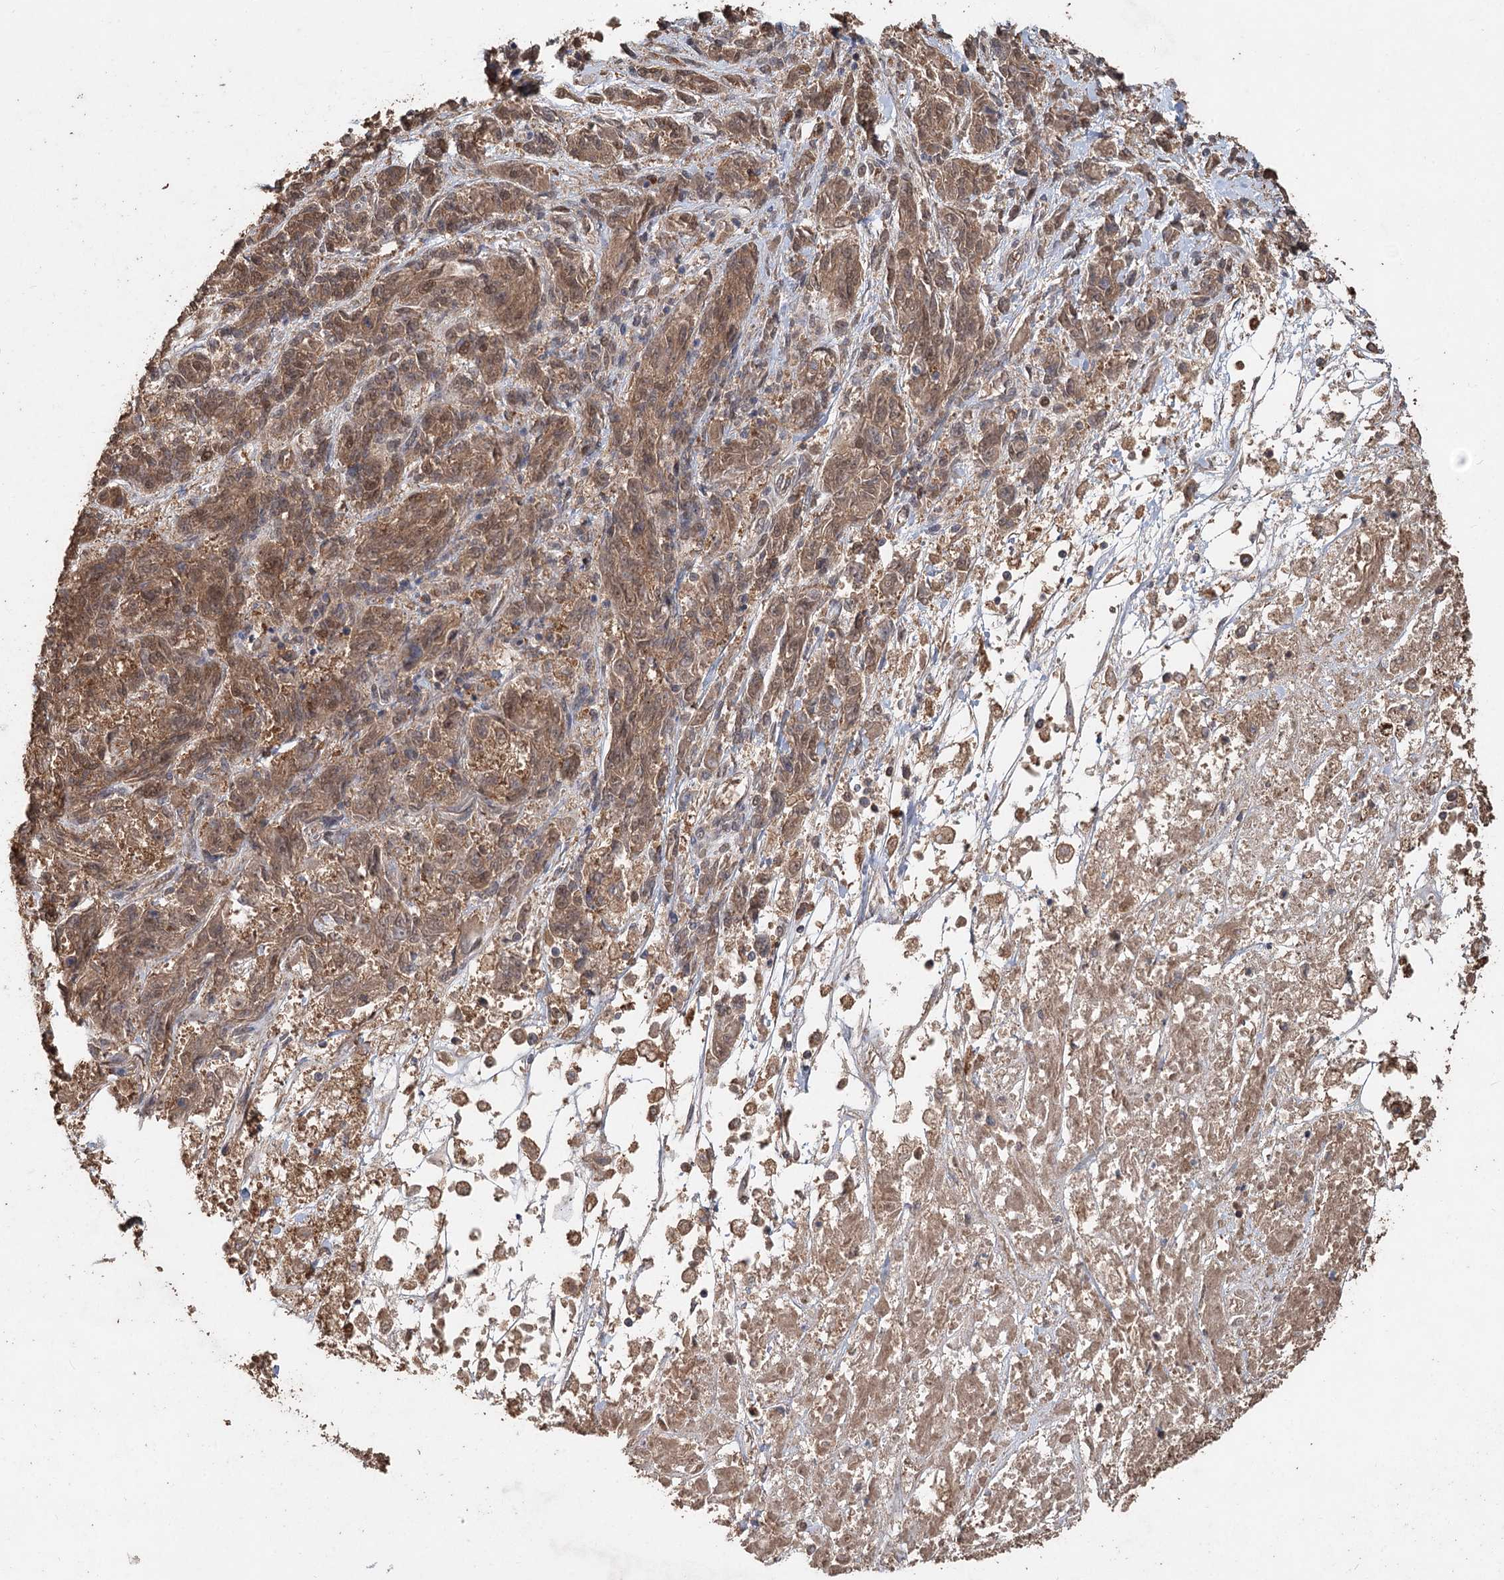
{"staining": {"intensity": "moderate", "quantity": ">75%", "location": "cytoplasmic/membranous,nuclear"}, "tissue": "melanoma", "cell_type": "Tumor cells", "image_type": "cancer", "snomed": [{"axis": "morphology", "description": "Malignant melanoma, NOS"}, {"axis": "topography", "description": "Skin"}], "caption": "High-power microscopy captured an IHC micrograph of malignant melanoma, revealing moderate cytoplasmic/membranous and nuclear positivity in about >75% of tumor cells. (IHC, brightfield microscopy, high magnification).", "gene": "FBXO7", "patient": {"sex": "male", "age": 53}}